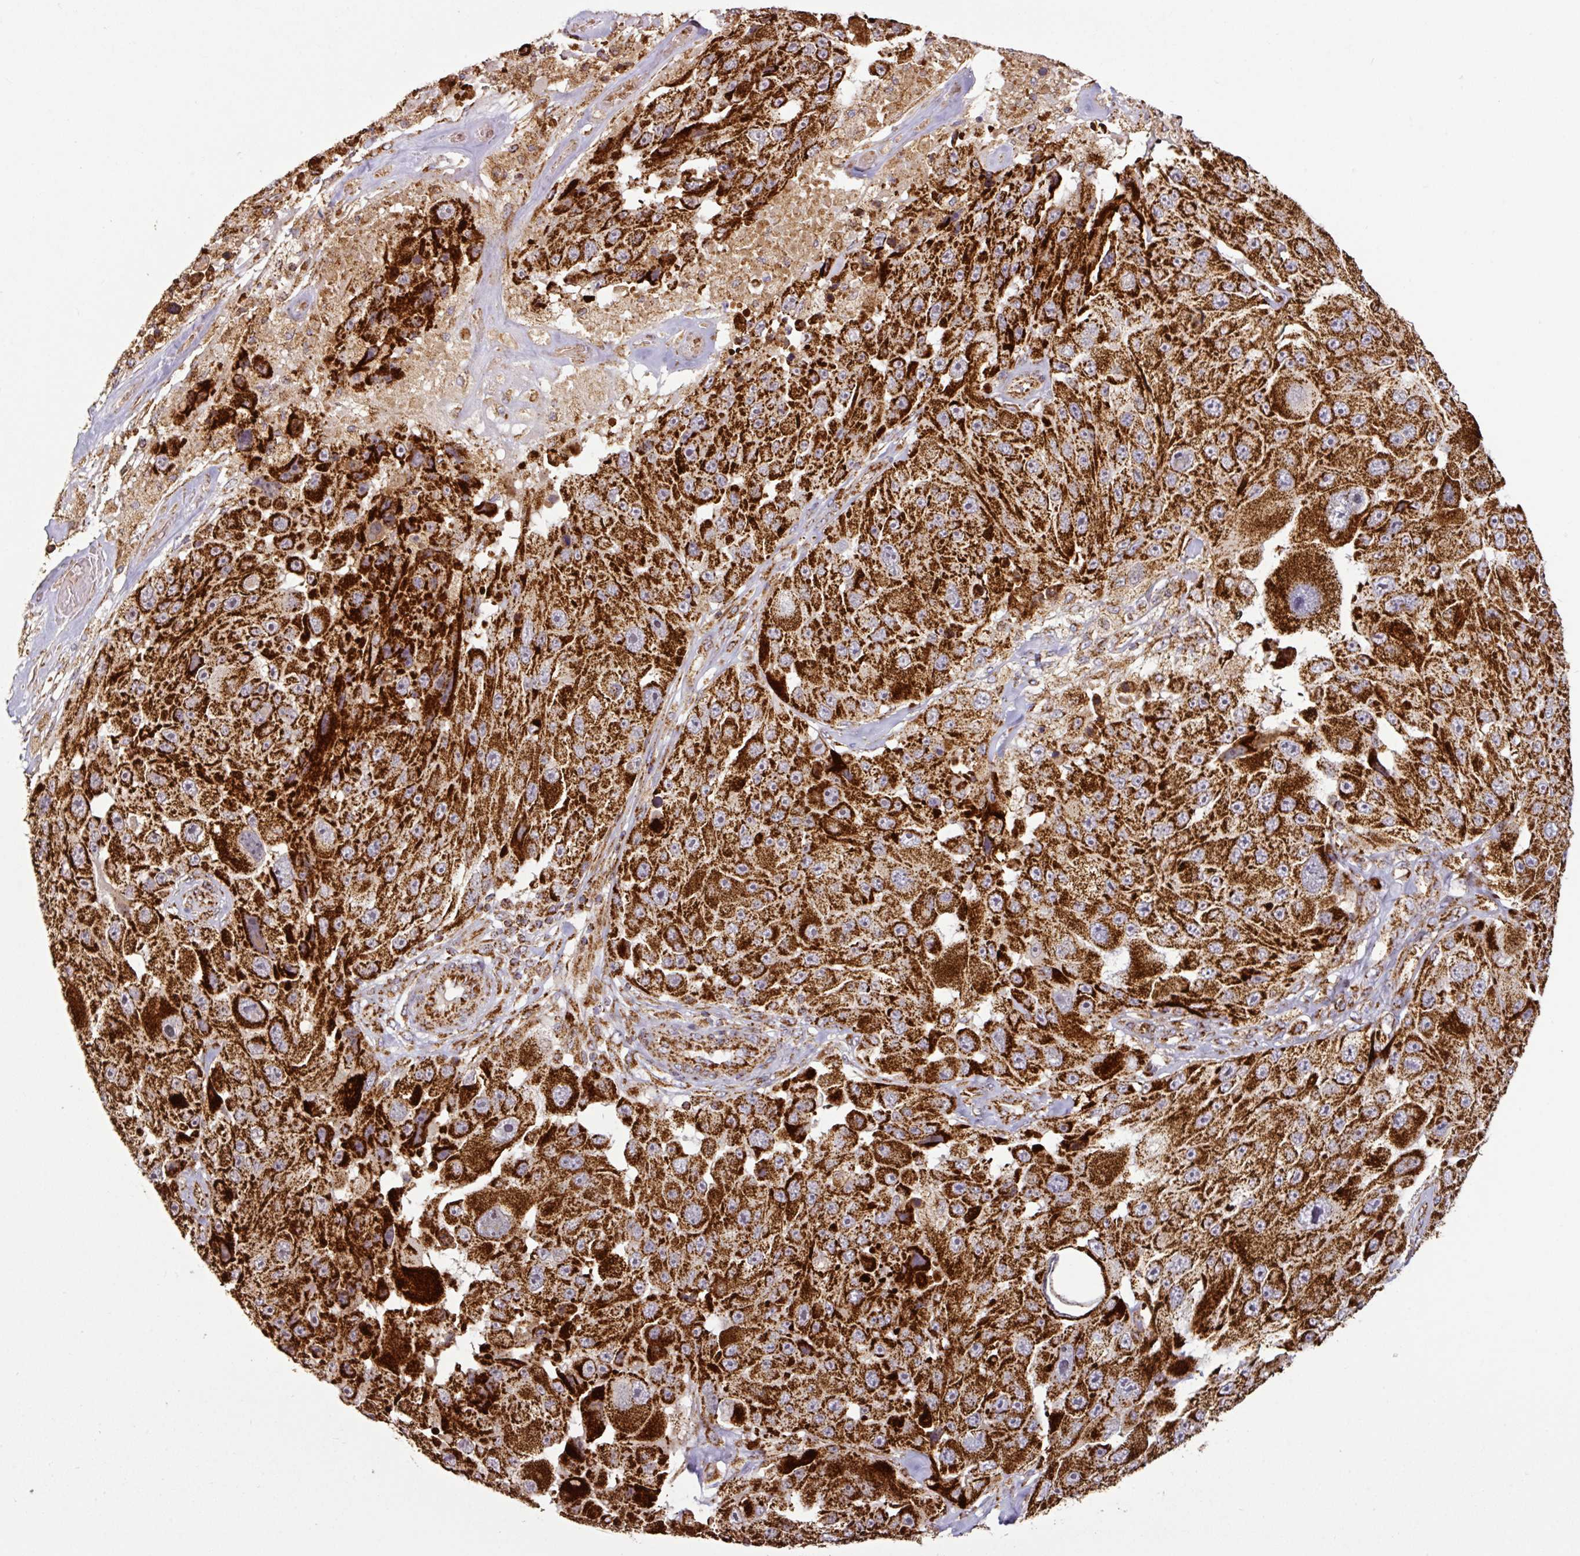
{"staining": {"intensity": "strong", "quantity": ">75%", "location": "cytoplasmic/membranous"}, "tissue": "melanoma", "cell_type": "Tumor cells", "image_type": "cancer", "snomed": [{"axis": "morphology", "description": "Malignant melanoma, Metastatic site"}, {"axis": "topography", "description": "Lymph node"}], "caption": "Immunohistochemical staining of human melanoma exhibits high levels of strong cytoplasmic/membranous protein staining in about >75% of tumor cells.", "gene": "TRAP1", "patient": {"sex": "male", "age": 62}}